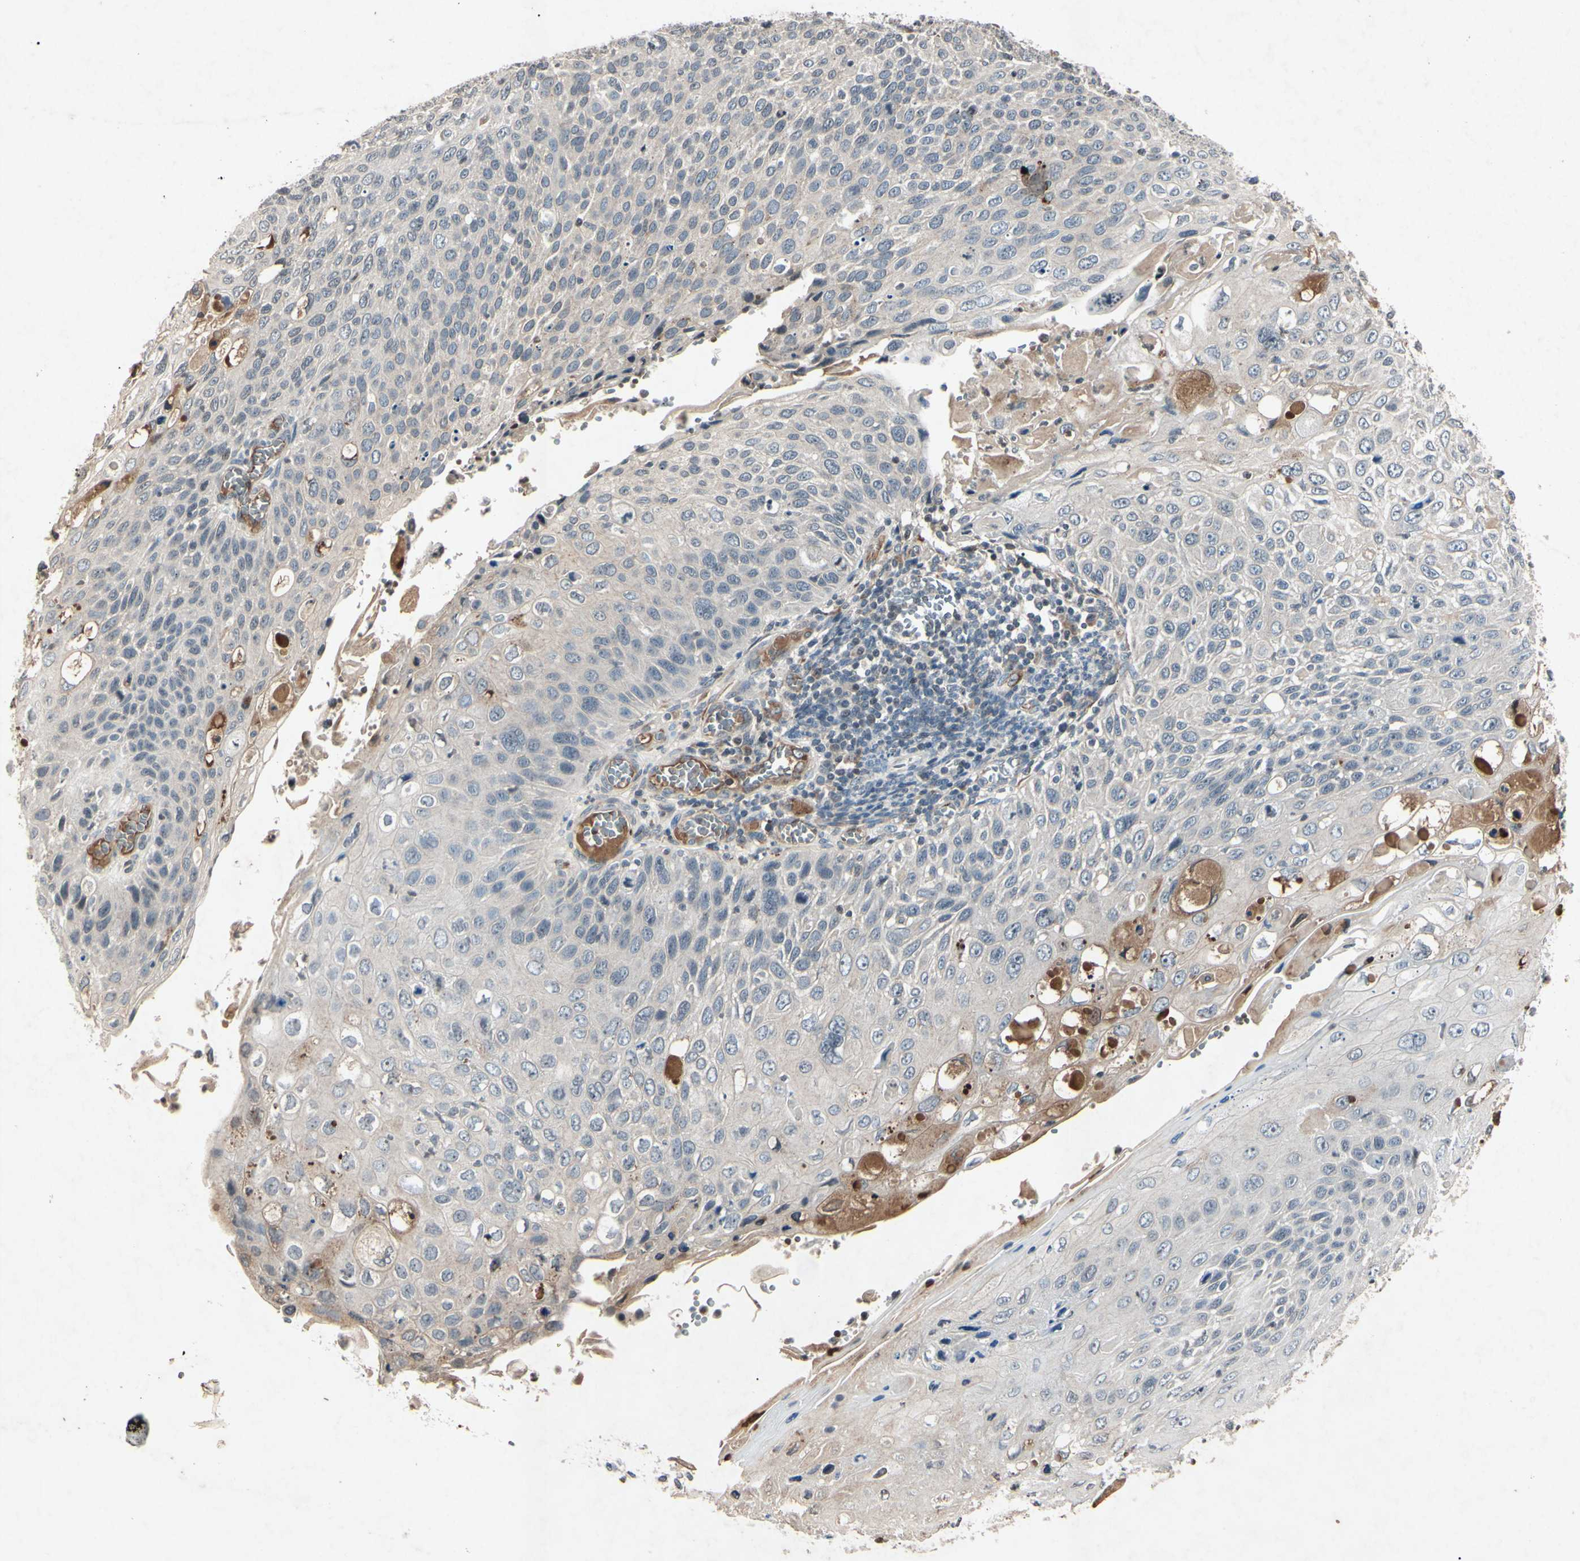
{"staining": {"intensity": "negative", "quantity": "none", "location": "none"}, "tissue": "cervical cancer", "cell_type": "Tumor cells", "image_type": "cancer", "snomed": [{"axis": "morphology", "description": "Squamous cell carcinoma, NOS"}, {"axis": "topography", "description": "Cervix"}], "caption": "This is a photomicrograph of immunohistochemistry staining of cervical squamous cell carcinoma, which shows no positivity in tumor cells.", "gene": "AEBP1", "patient": {"sex": "female", "age": 70}}